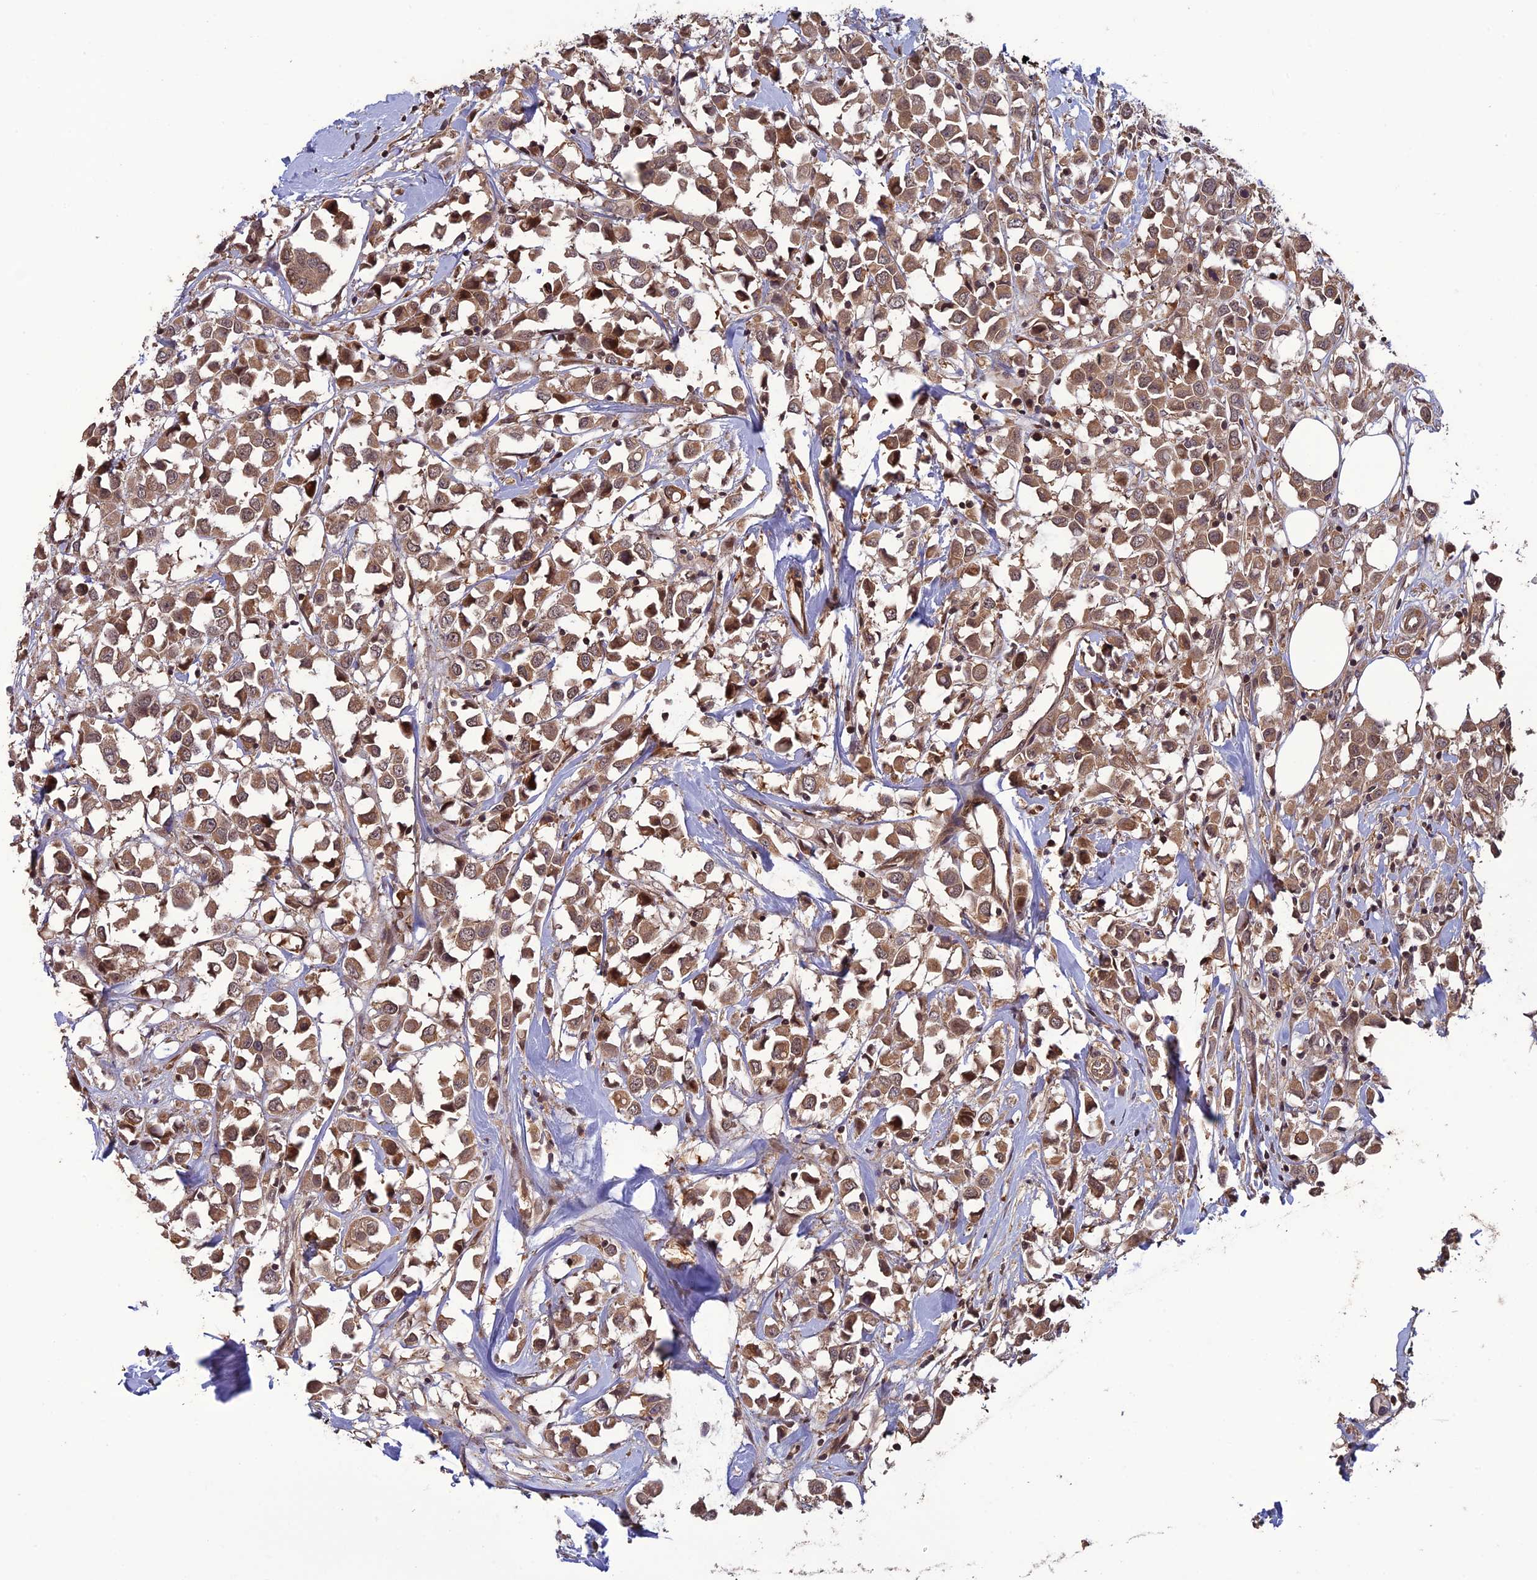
{"staining": {"intensity": "moderate", "quantity": ">75%", "location": "cytoplasmic/membranous"}, "tissue": "breast cancer", "cell_type": "Tumor cells", "image_type": "cancer", "snomed": [{"axis": "morphology", "description": "Duct carcinoma"}, {"axis": "topography", "description": "Breast"}], "caption": "A medium amount of moderate cytoplasmic/membranous staining is present in approximately >75% of tumor cells in breast cancer tissue.", "gene": "LIN37", "patient": {"sex": "female", "age": 61}}